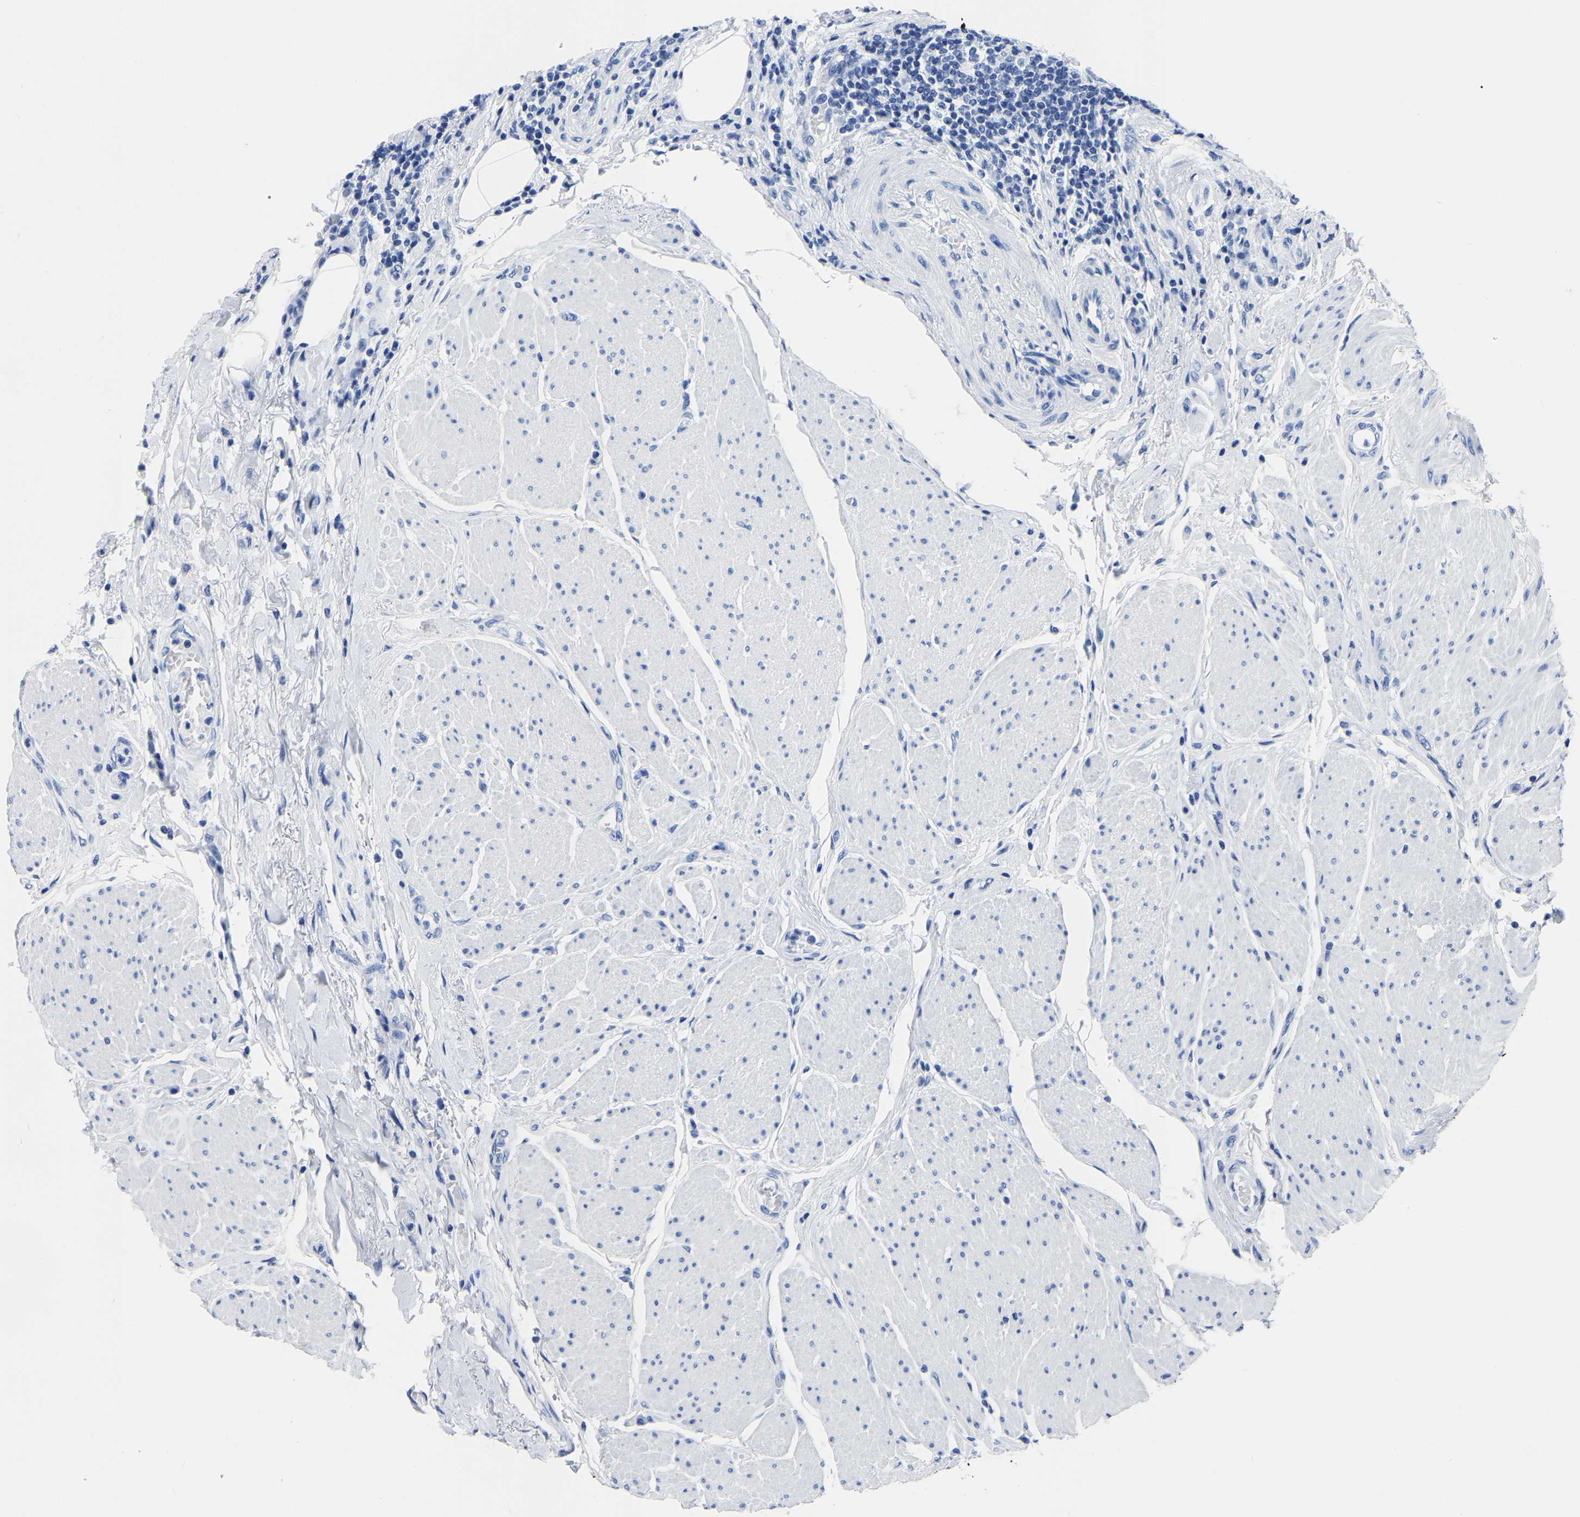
{"staining": {"intensity": "negative", "quantity": "none", "location": "none"}, "tissue": "colorectal cancer", "cell_type": "Tumor cells", "image_type": "cancer", "snomed": [{"axis": "morphology", "description": "Normal tissue, NOS"}, {"axis": "morphology", "description": "Adenocarcinoma, NOS"}, {"axis": "topography", "description": "Rectum"}, {"axis": "topography", "description": "Peripheral nerve tissue"}], "caption": "Protein analysis of colorectal adenocarcinoma demonstrates no significant expression in tumor cells.", "gene": "IMPG2", "patient": {"sex": "male", "age": 92}}